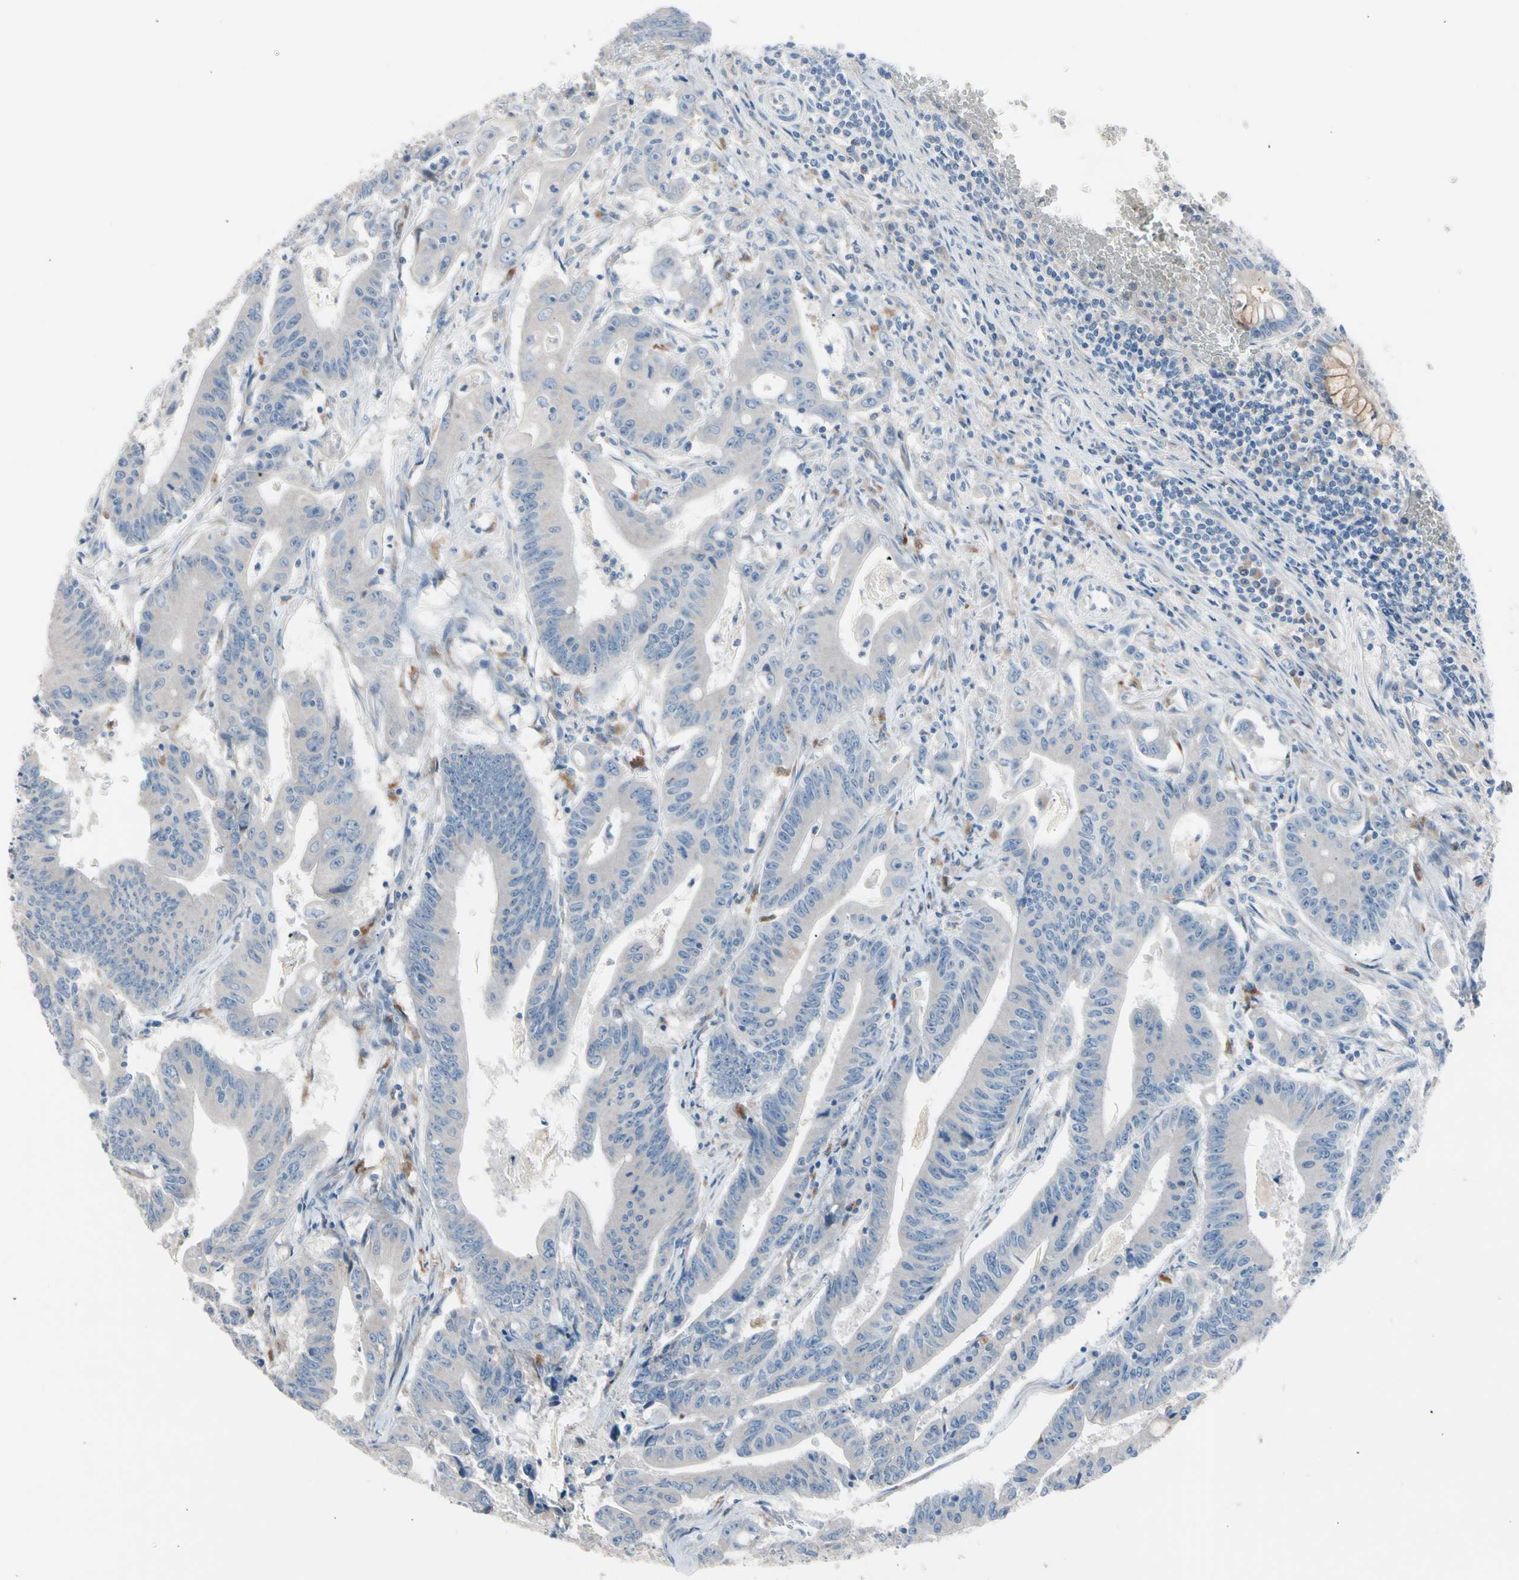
{"staining": {"intensity": "negative", "quantity": "none", "location": "none"}, "tissue": "colorectal cancer", "cell_type": "Tumor cells", "image_type": "cancer", "snomed": [{"axis": "morphology", "description": "Adenocarcinoma, NOS"}, {"axis": "topography", "description": "Colon"}], "caption": "Image shows no protein positivity in tumor cells of colorectal cancer (adenocarcinoma) tissue.", "gene": "CASQ1", "patient": {"sex": "male", "age": 45}}